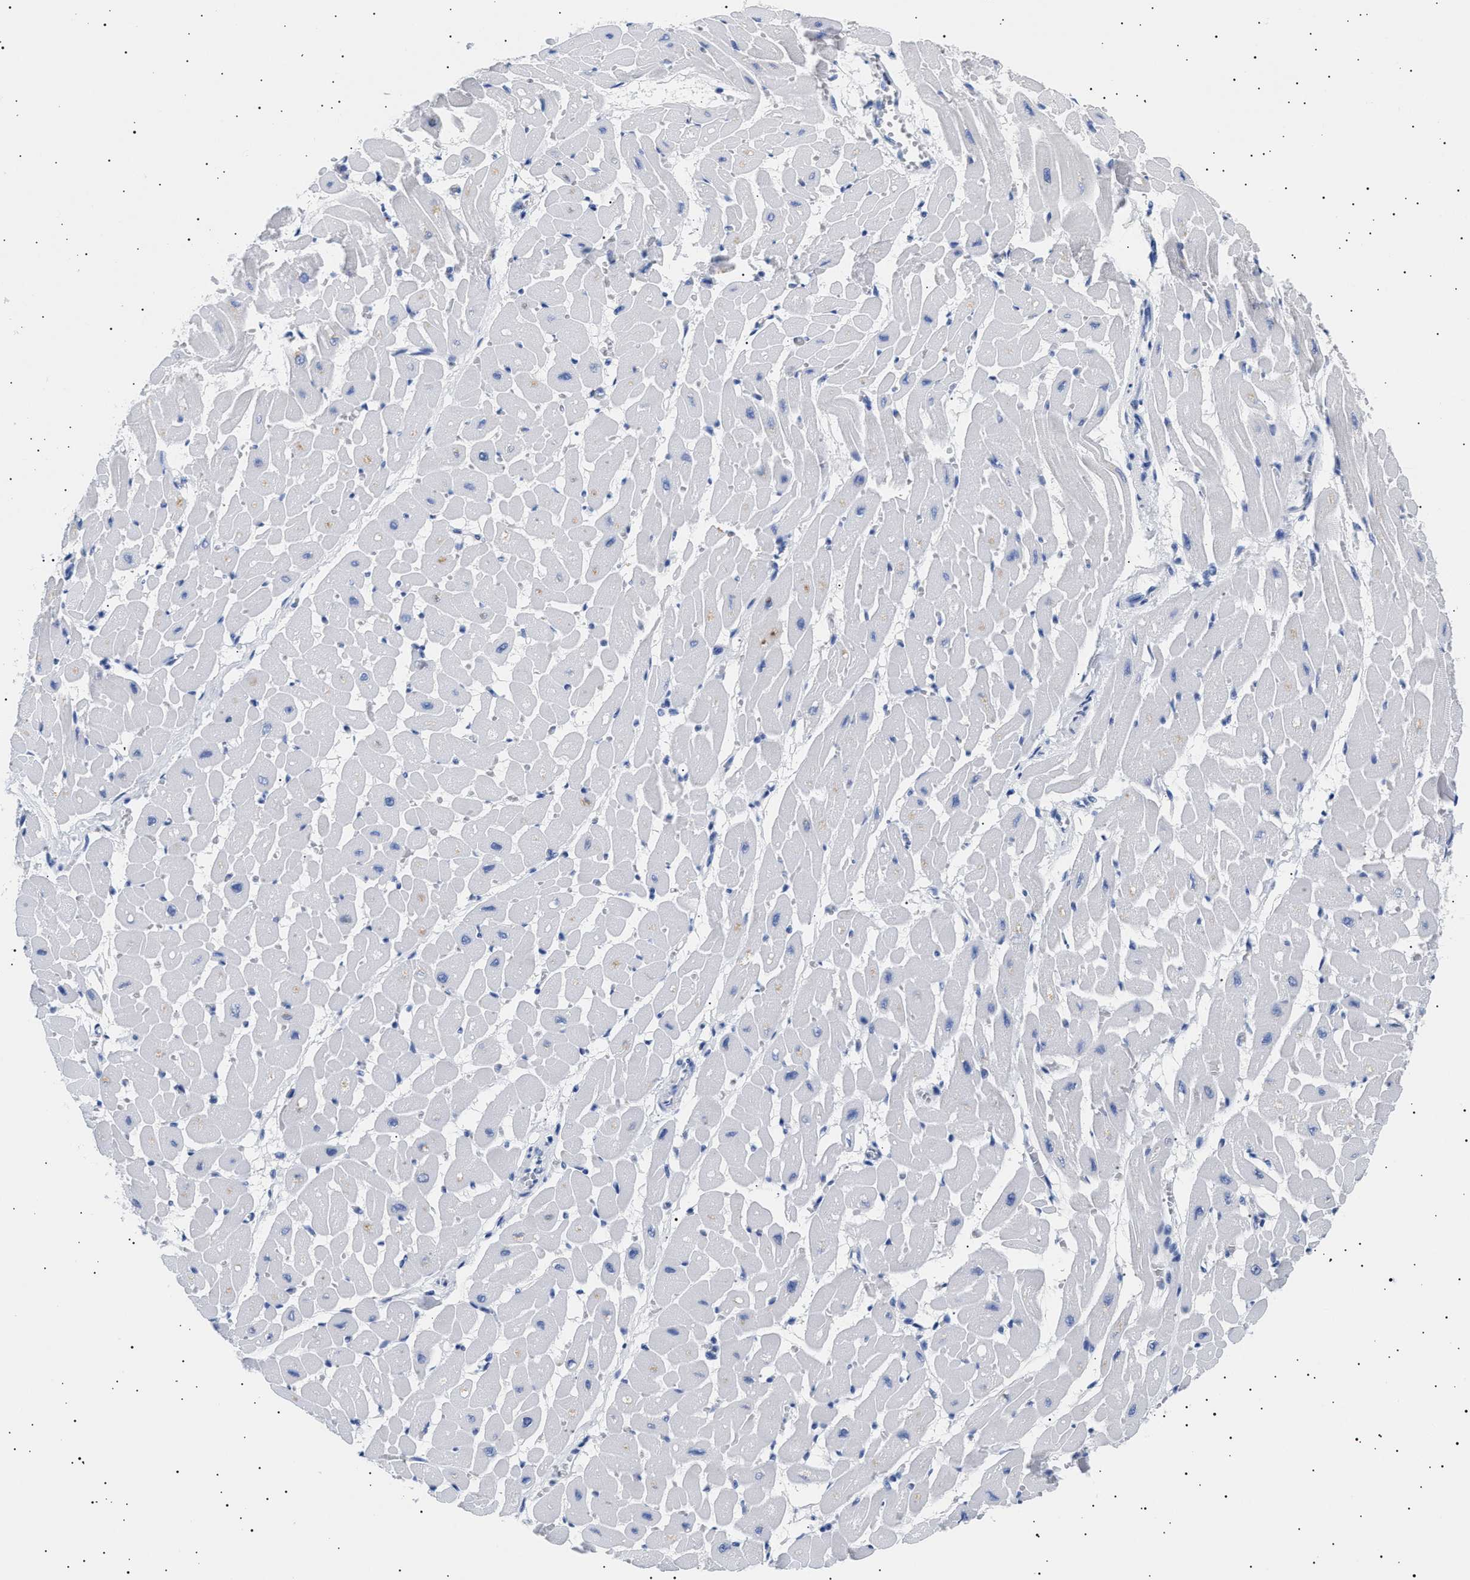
{"staining": {"intensity": "negative", "quantity": "none", "location": "none"}, "tissue": "heart muscle", "cell_type": "Cardiomyocytes", "image_type": "normal", "snomed": [{"axis": "morphology", "description": "Normal tissue, NOS"}, {"axis": "topography", "description": "Heart"}], "caption": "This photomicrograph is of unremarkable heart muscle stained with IHC to label a protein in brown with the nuclei are counter-stained blue. There is no expression in cardiomyocytes.", "gene": "HEMGN", "patient": {"sex": "male", "age": 45}}